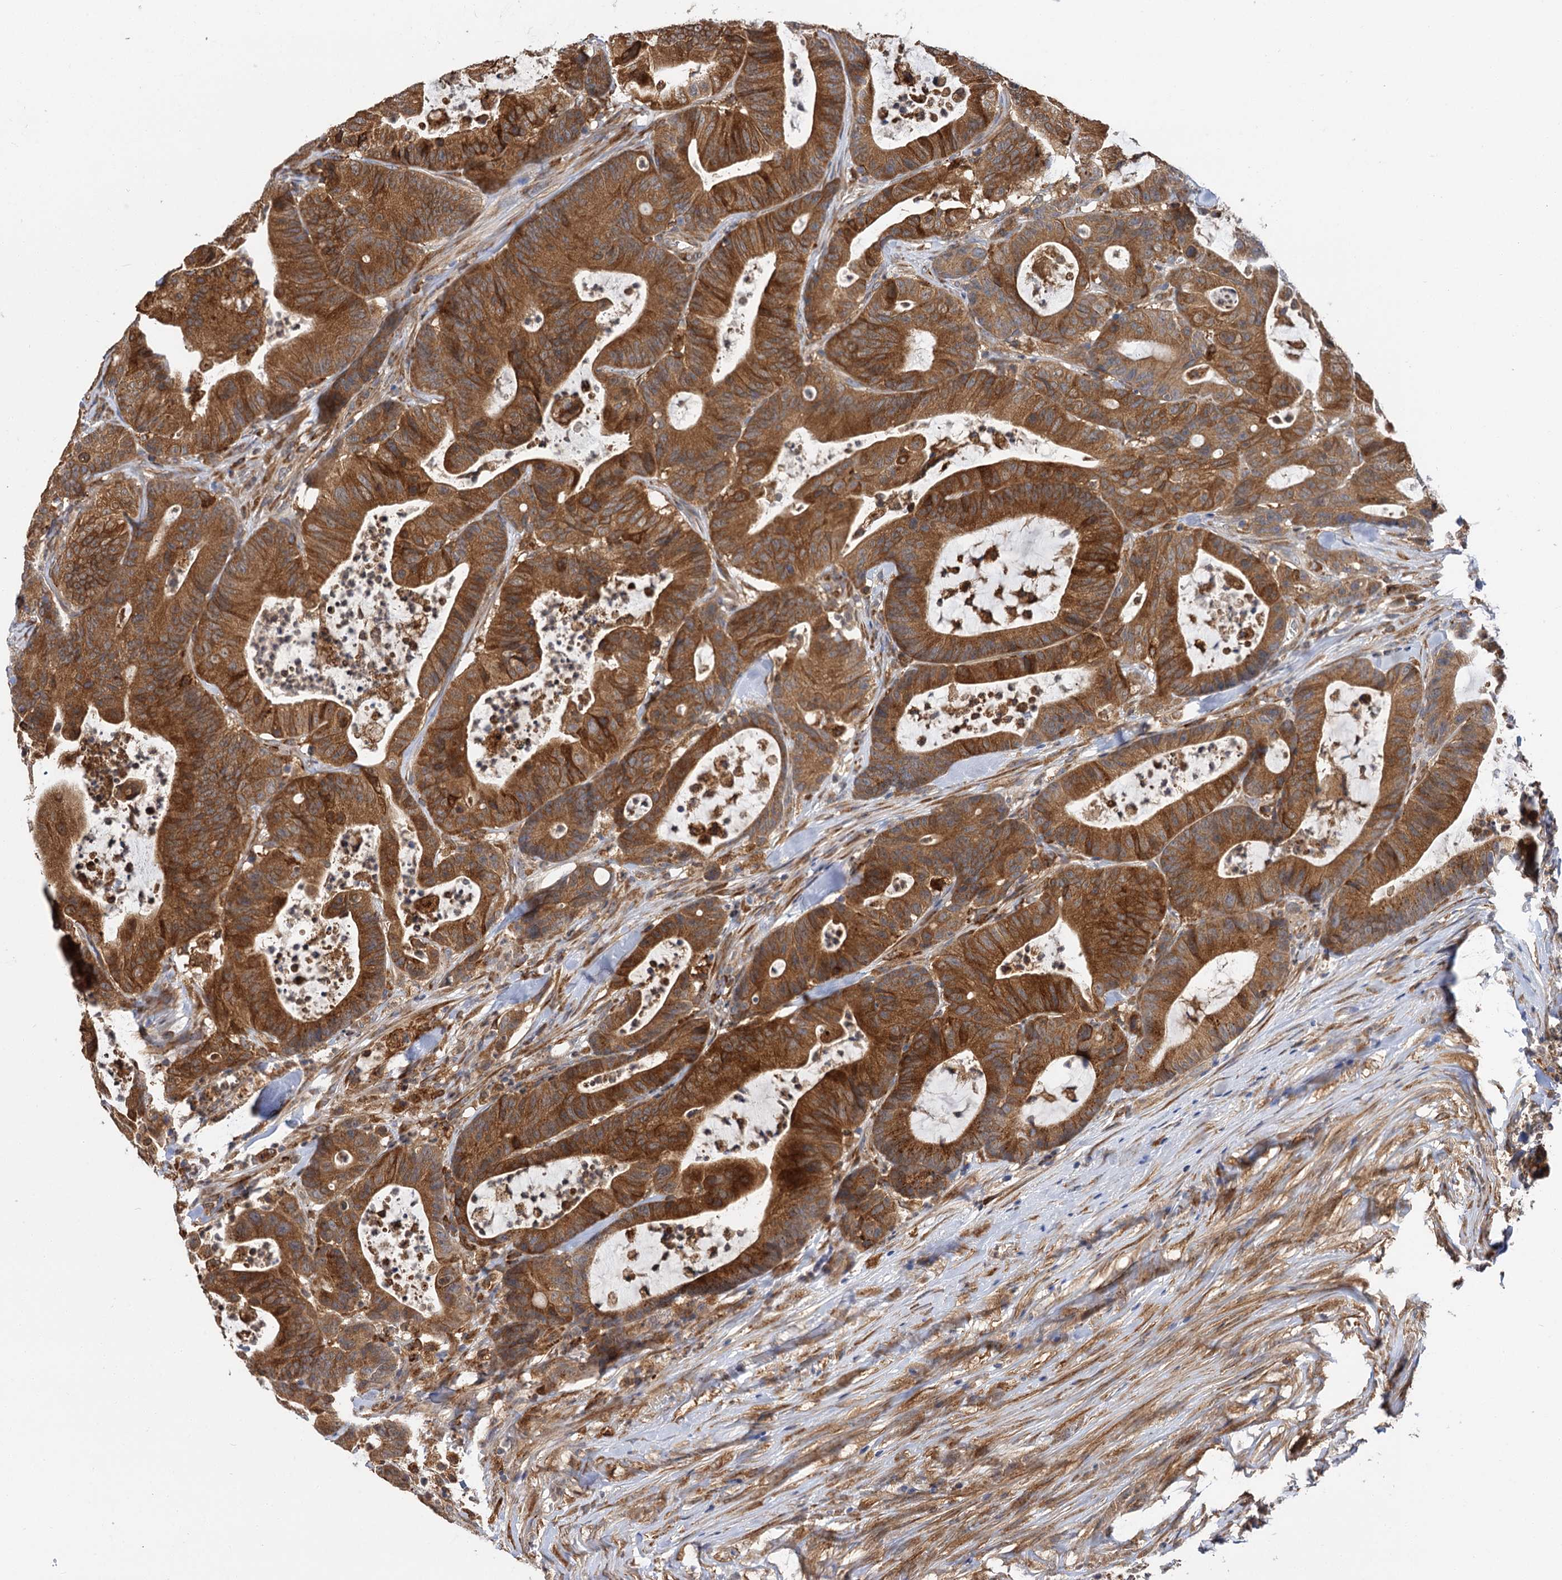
{"staining": {"intensity": "strong", "quantity": ">75%", "location": "cytoplasmic/membranous"}, "tissue": "colorectal cancer", "cell_type": "Tumor cells", "image_type": "cancer", "snomed": [{"axis": "morphology", "description": "Adenocarcinoma, NOS"}, {"axis": "topography", "description": "Colon"}], "caption": "An image of colorectal cancer stained for a protein demonstrates strong cytoplasmic/membranous brown staining in tumor cells.", "gene": "PPIP5K2", "patient": {"sex": "female", "age": 84}}